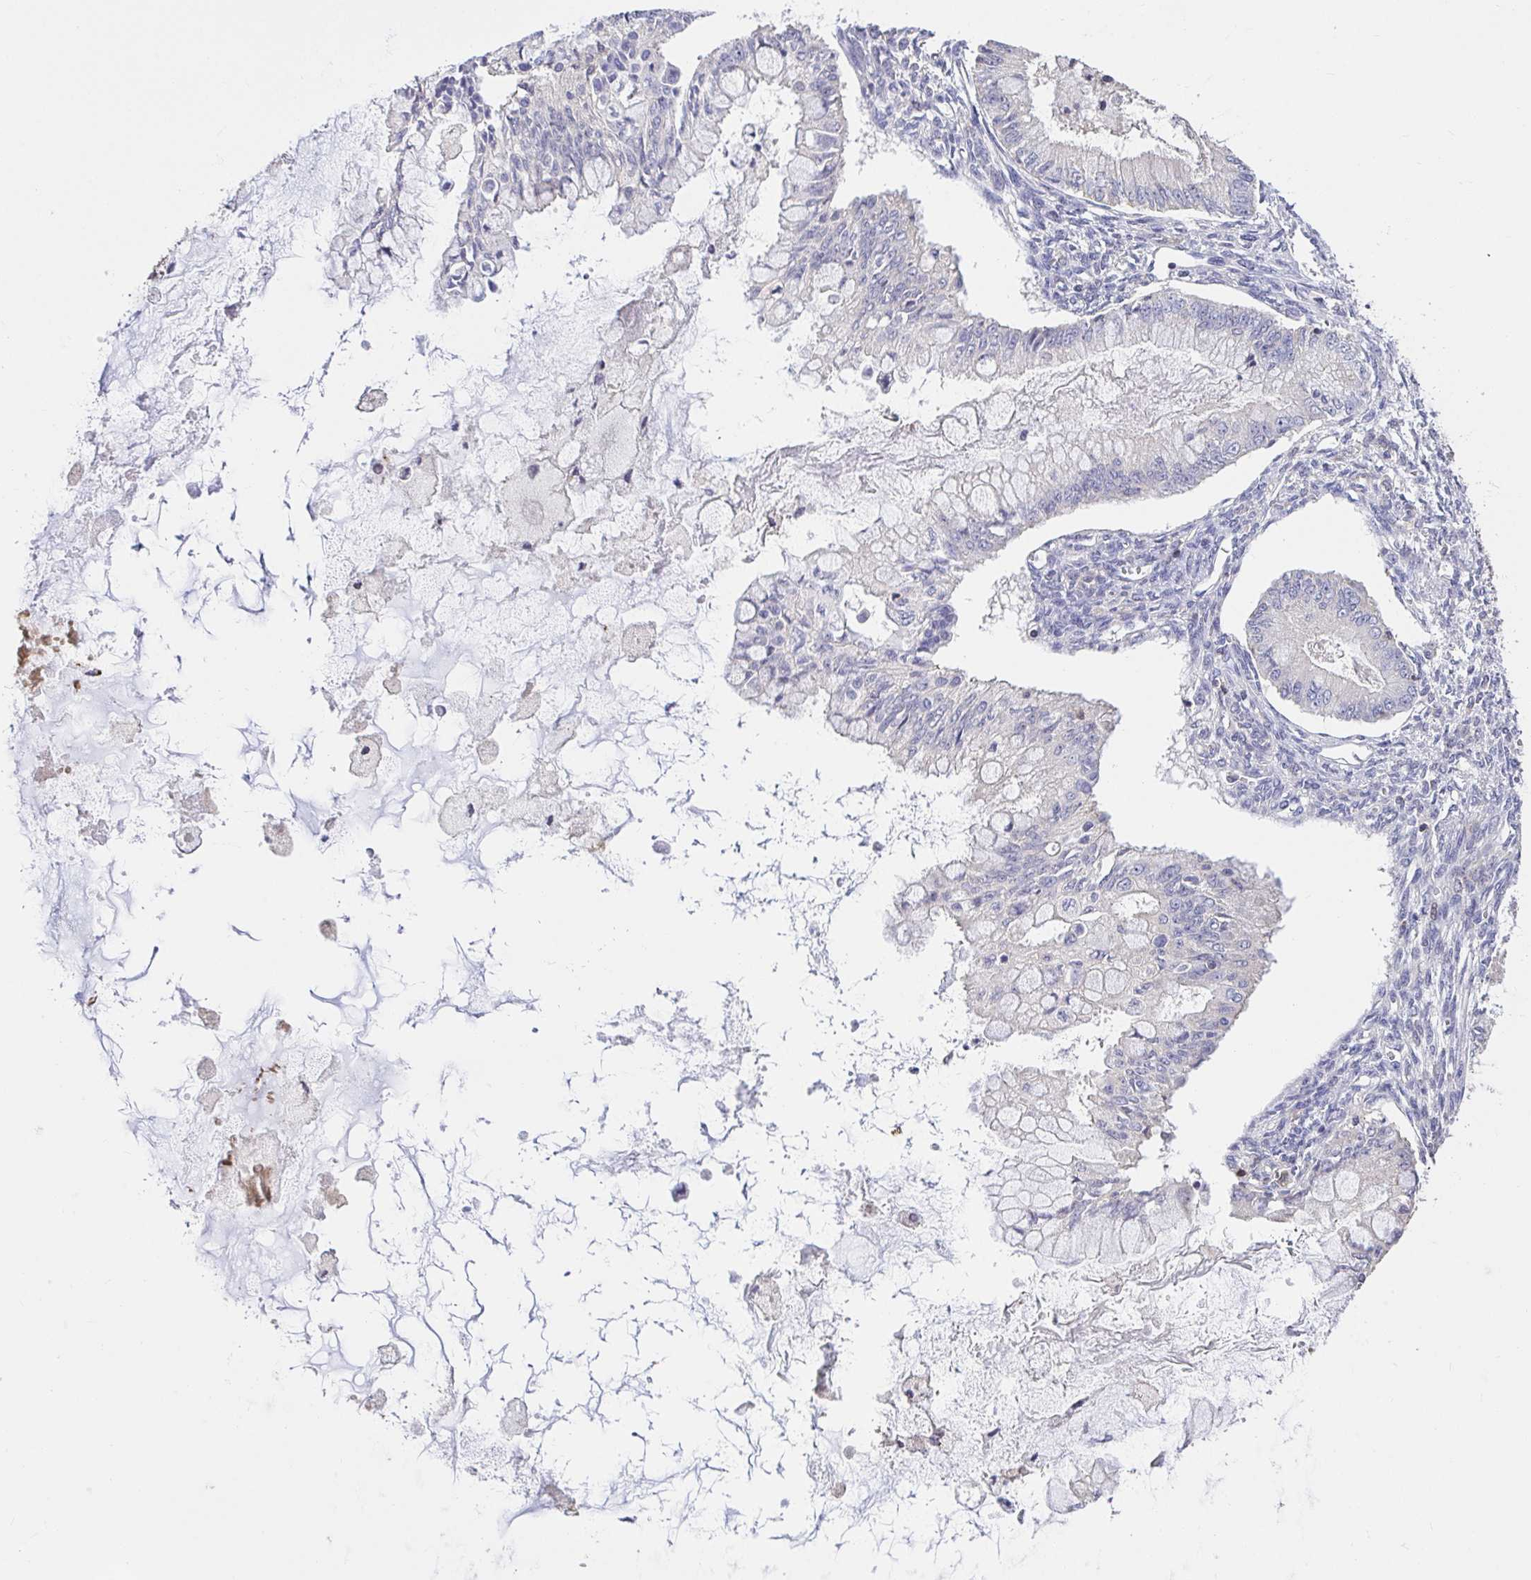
{"staining": {"intensity": "negative", "quantity": "none", "location": "none"}, "tissue": "ovarian cancer", "cell_type": "Tumor cells", "image_type": "cancer", "snomed": [{"axis": "morphology", "description": "Cystadenocarcinoma, mucinous, NOS"}, {"axis": "topography", "description": "Ovary"}], "caption": "IHC histopathology image of neoplastic tissue: human ovarian cancer (mucinous cystadenocarcinoma) stained with DAB (3,3'-diaminobenzidine) demonstrates no significant protein expression in tumor cells. Brightfield microscopy of immunohistochemistry (IHC) stained with DAB (3,3'-diaminobenzidine) (brown) and hematoxylin (blue), captured at high magnification.", "gene": "SKAP1", "patient": {"sex": "female", "age": 34}}